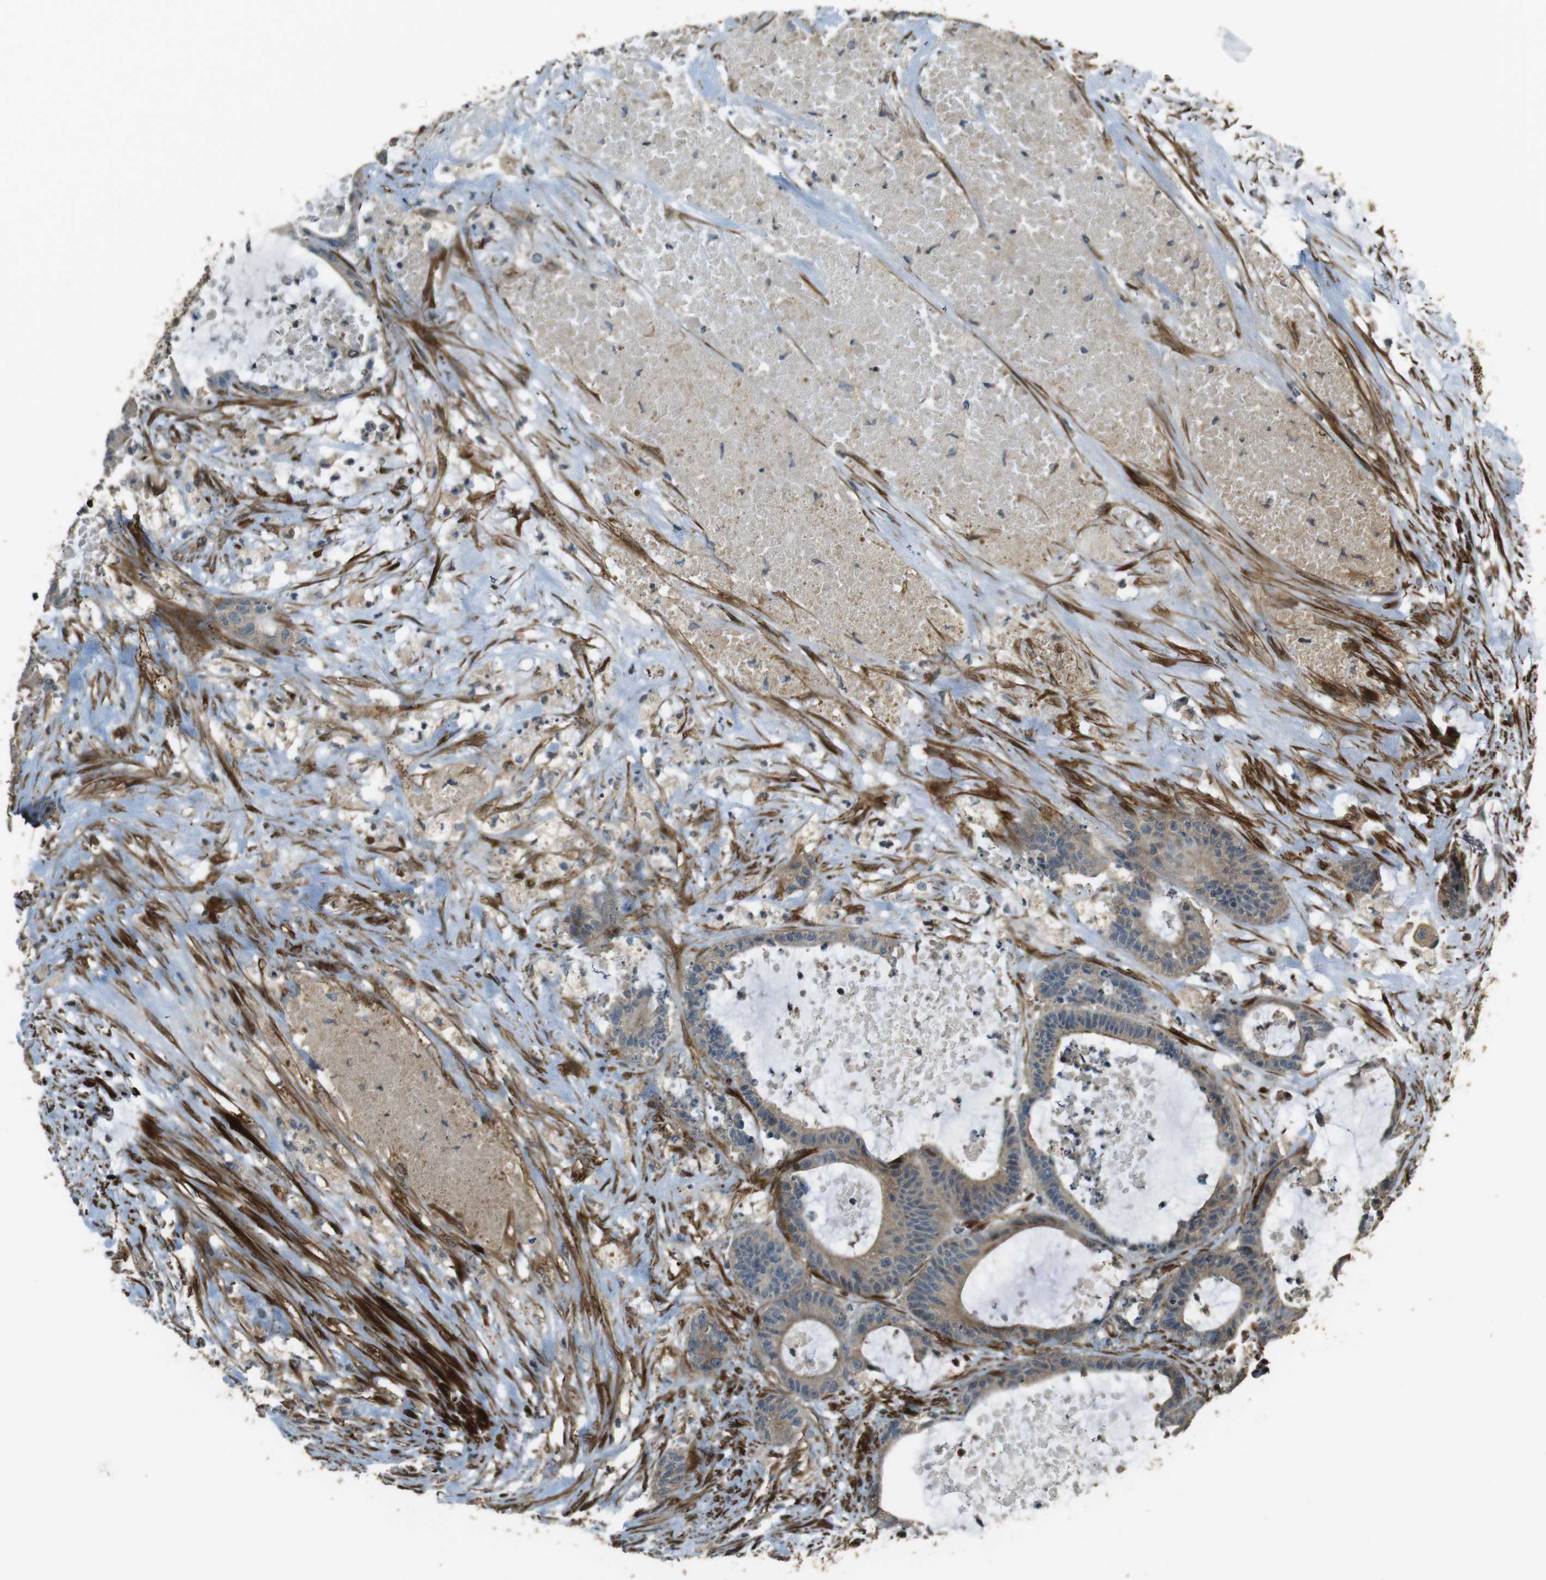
{"staining": {"intensity": "weak", "quantity": "25%-75%", "location": "cytoplasmic/membranous"}, "tissue": "colorectal cancer", "cell_type": "Tumor cells", "image_type": "cancer", "snomed": [{"axis": "morphology", "description": "Adenocarcinoma, NOS"}, {"axis": "topography", "description": "Colon"}], "caption": "Human colorectal adenocarcinoma stained with a brown dye shows weak cytoplasmic/membranous positive expression in approximately 25%-75% of tumor cells.", "gene": "MSRB3", "patient": {"sex": "female", "age": 84}}